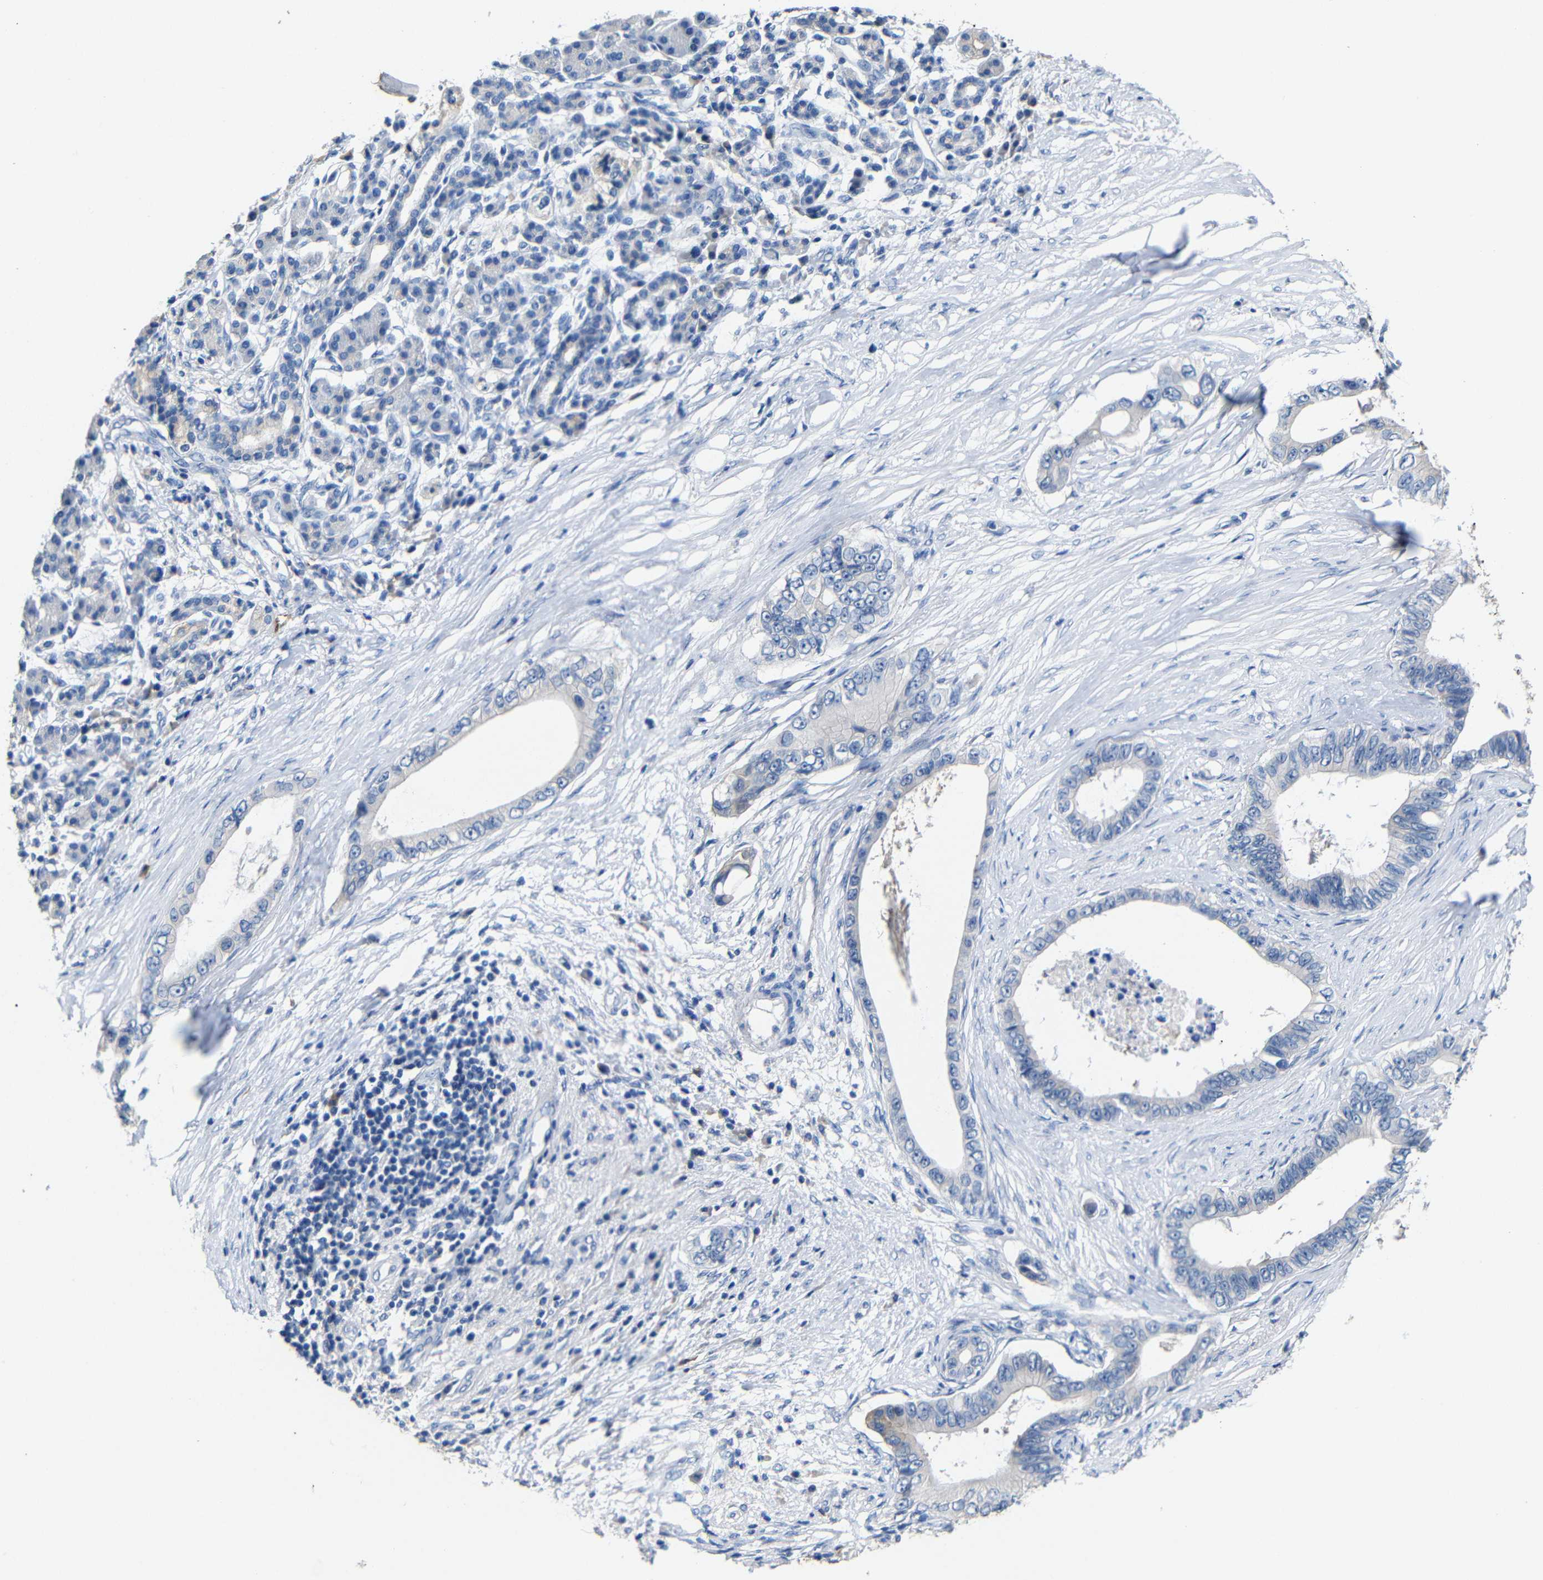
{"staining": {"intensity": "negative", "quantity": "none", "location": "none"}, "tissue": "pancreatic cancer", "cell_type": "Tumor cells", "image_type": "cancer", "snomed": [{"axis": "morphology", "description": "Adenocarcinoma, NOS"}, {"axis": "topography", "description": "Pancreas"}], "caption": "DAB immunohistochemical staining of pancreatic cancer (adenocarcinoma) demonstrates no significant positivity in tumor cells.", "gene": "ACKR2", "patient": {"sex": "male", "age": 77}}